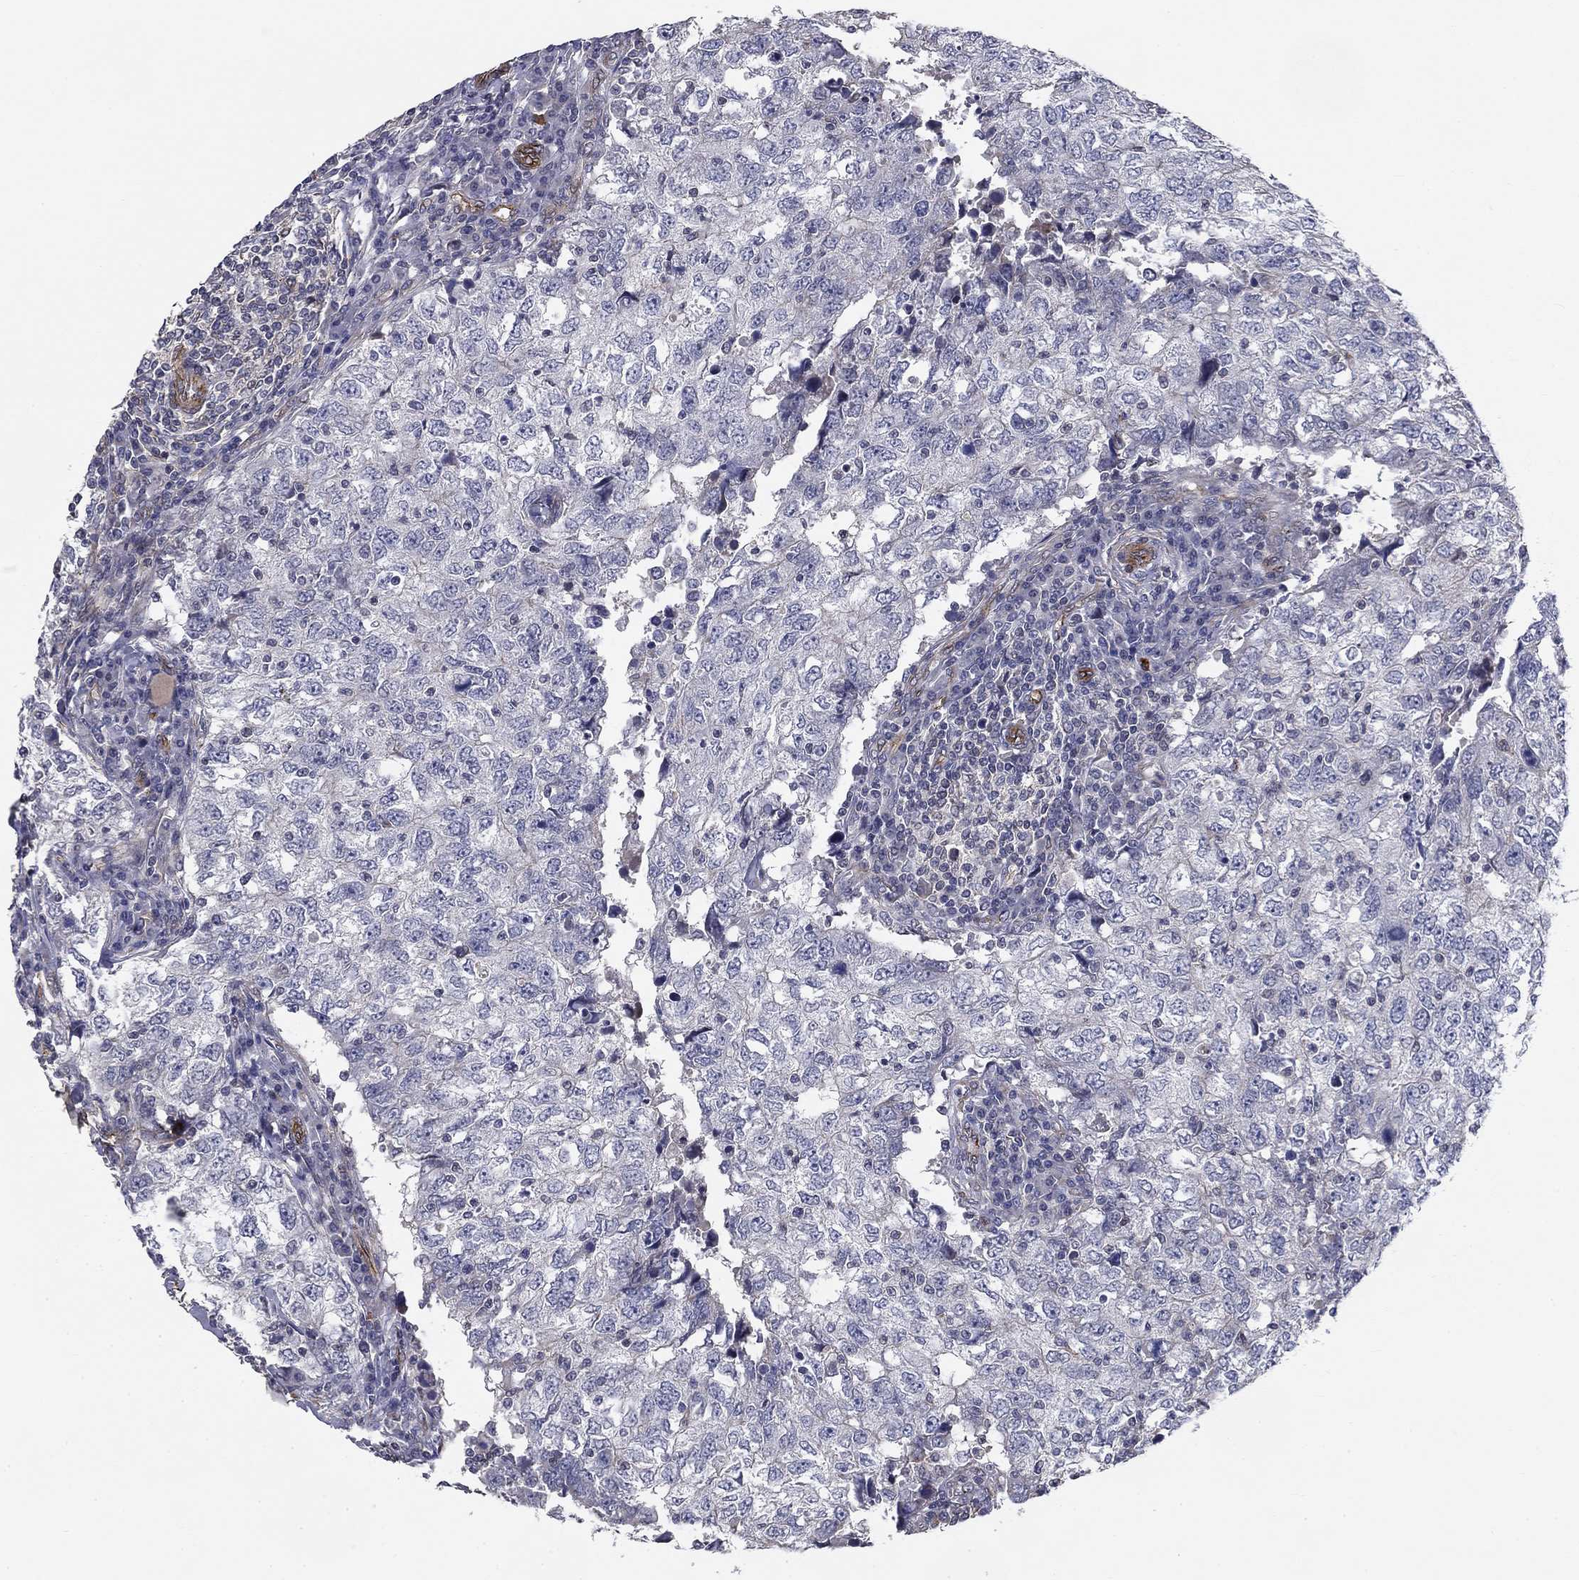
{"staining": {"intensity": "negative", "quantity": "none", "location": "none"}, "tissue": "breast cancer", "cell_type": "Tumor cells", "image_type": "cancer", "snomed": [{"axis": "morphology", "description": "Duct carcinoma"}, {"axis": "topography", "description": "Breast"}], "caption": "There is no significant expression in tumor cells of breast cancer.", "gene": "SYNC", "patient": {"sex": "female", "age": 30}}